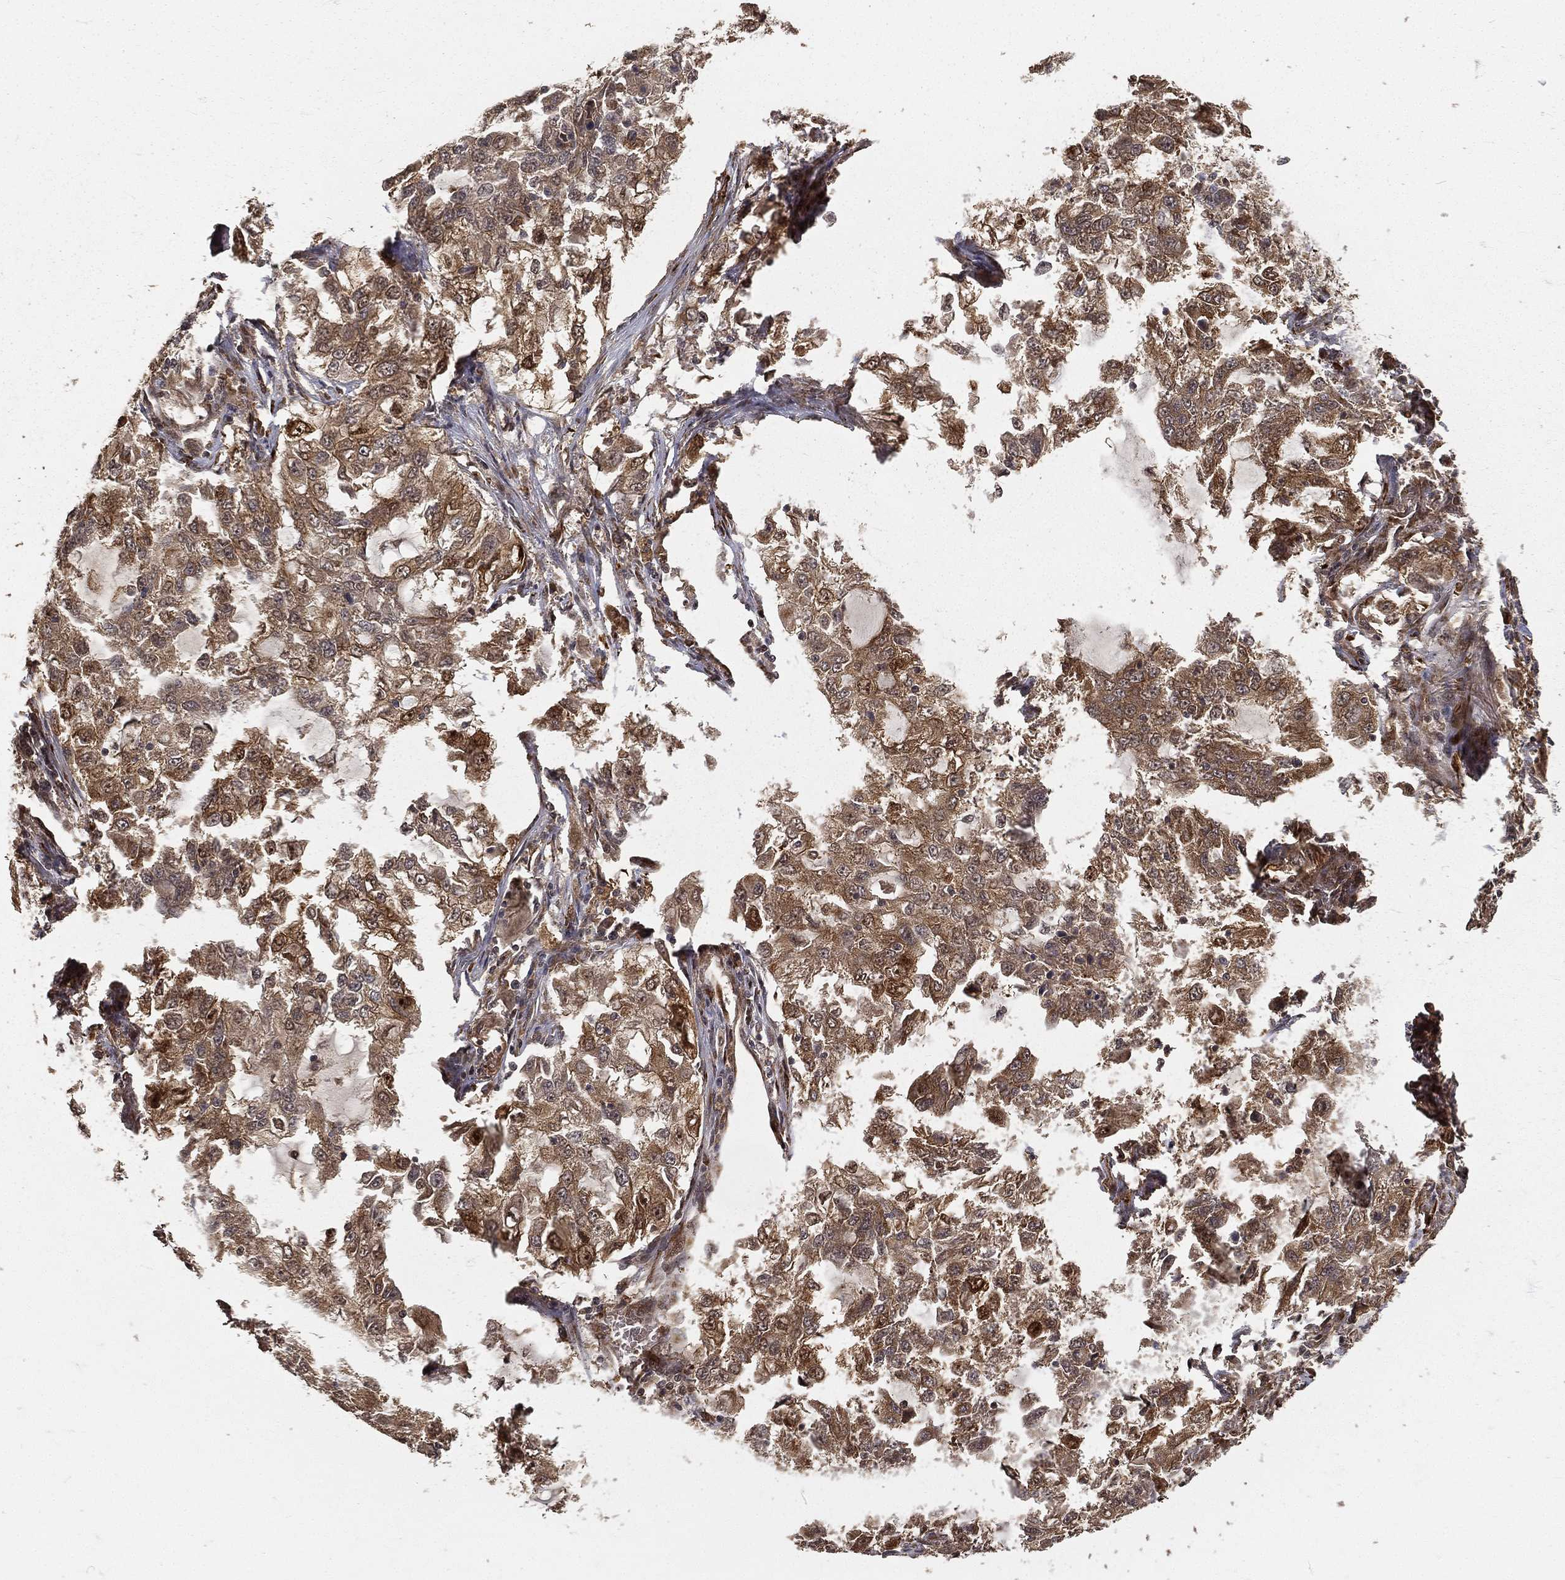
{"staining": {"intensity": "moderate", "quantity": ">75%", "location": "cytoplasmic/membranous"}, "tissue": "lung cancer", "cell_type": "Tumor cells", "image_type": "cancer", "snomed": [{"axis": "morphology", "description": "Adenocarcinoma, NOS"}, {"axis": "topography", "description": "Lung"}], "caption": "Lung adenocarcinoma stained with DAB immunohistochemistry (IHC) reveals medium levels of moderate cytoplasmic/membranous positivity in about >75% of tumor cells. (IHC, brightfield microscopy, high magnification).", "gene": "MAPK1", "patient": {"sex": "female", "age": 61}}